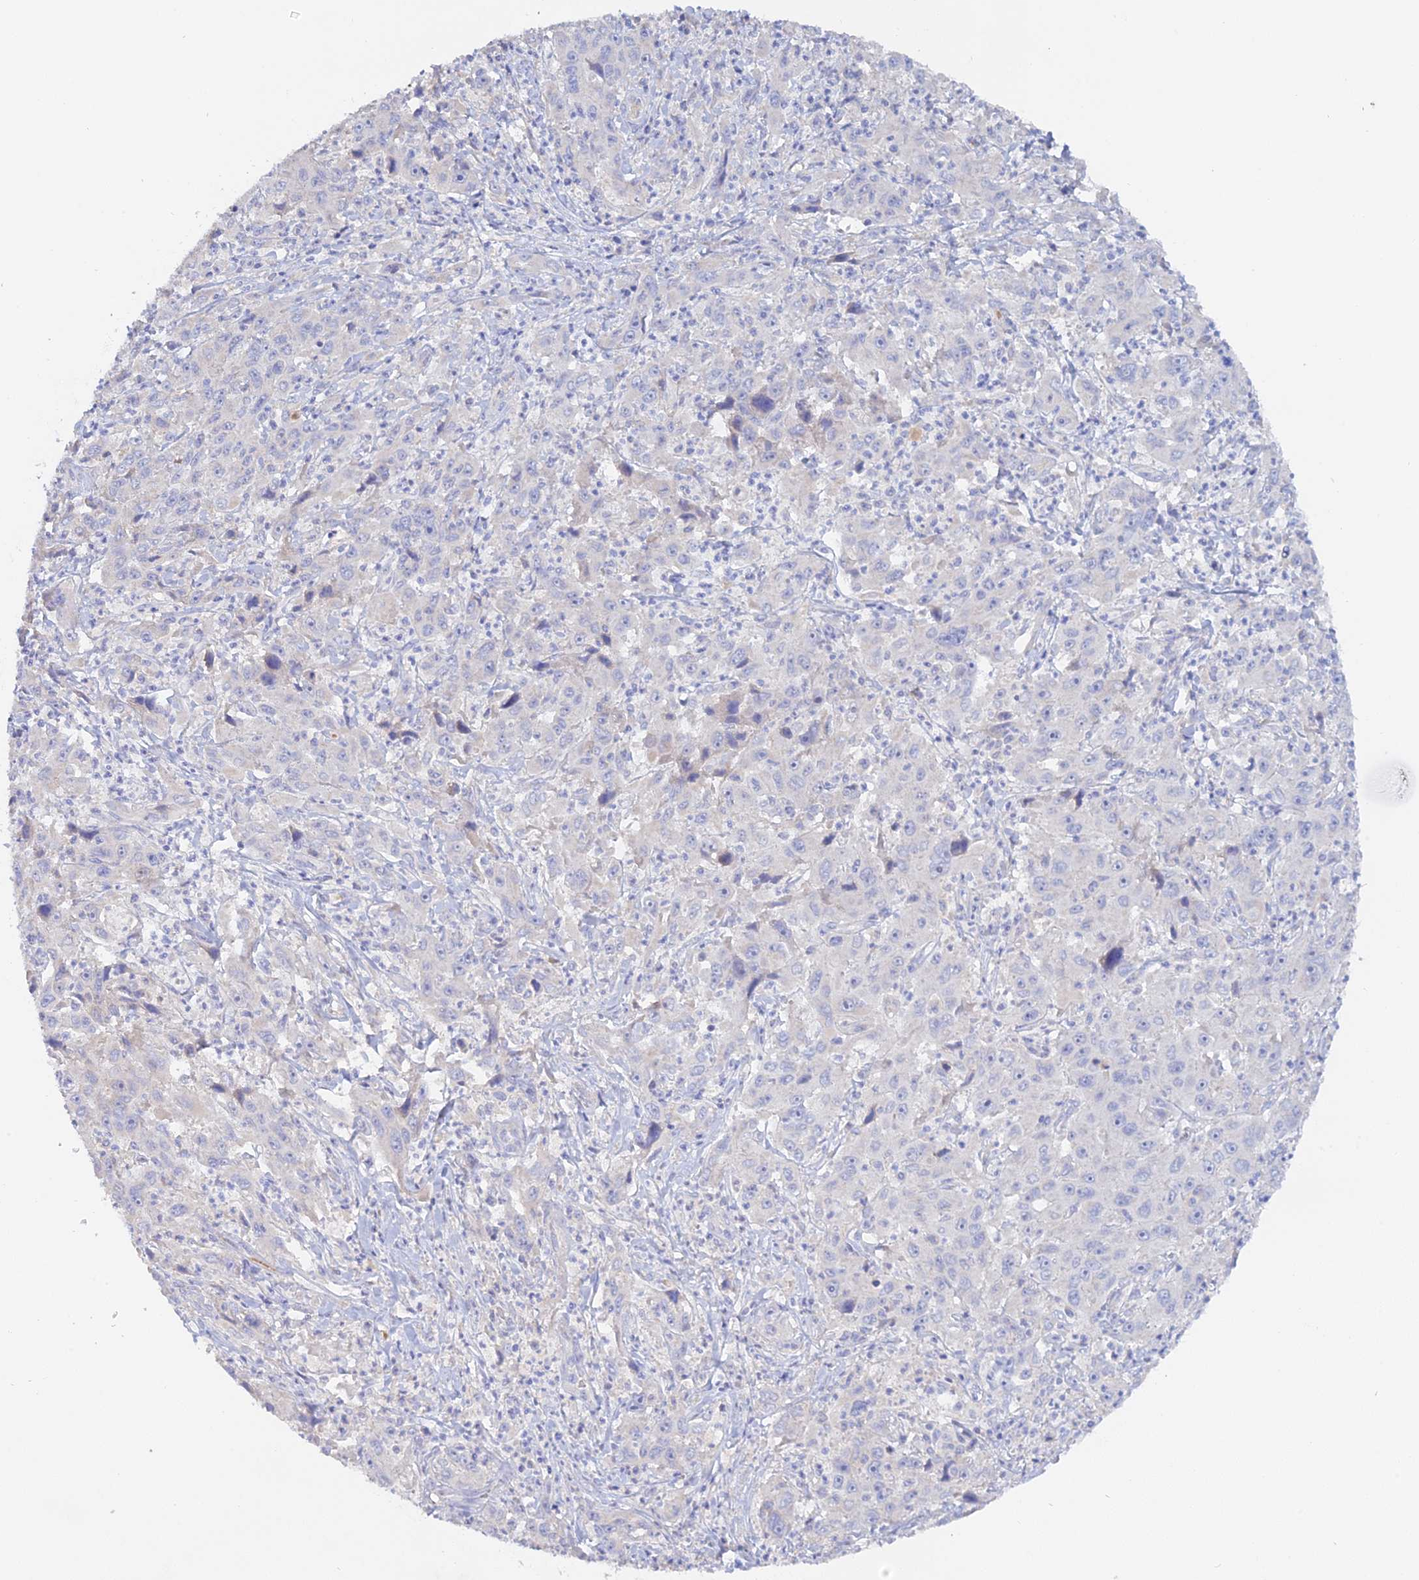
{"staining": {"intensity": "negative", "quantity": "none", "location": "none"}, "tissue": "liver cancer", "cell_type": "Tumor cells", "image_type": "cancer", "snomed": [{"axis": "morphology", "description": "Carcinoma, Hepatocellular, NOS"}, {"axis": "topography", "description": "Liver"}], "caption": "Immunohistochemistry (IHC) photomicrograph of neoplastic tissue: hepatocellular carcinoma (liver) stained with DAB (3,3'-diaminobenzidine) demonstrates no significant protein staining in tumor cells.", "gene": "ADGRA1", "patient": {"sex": "male", "age": 63}}